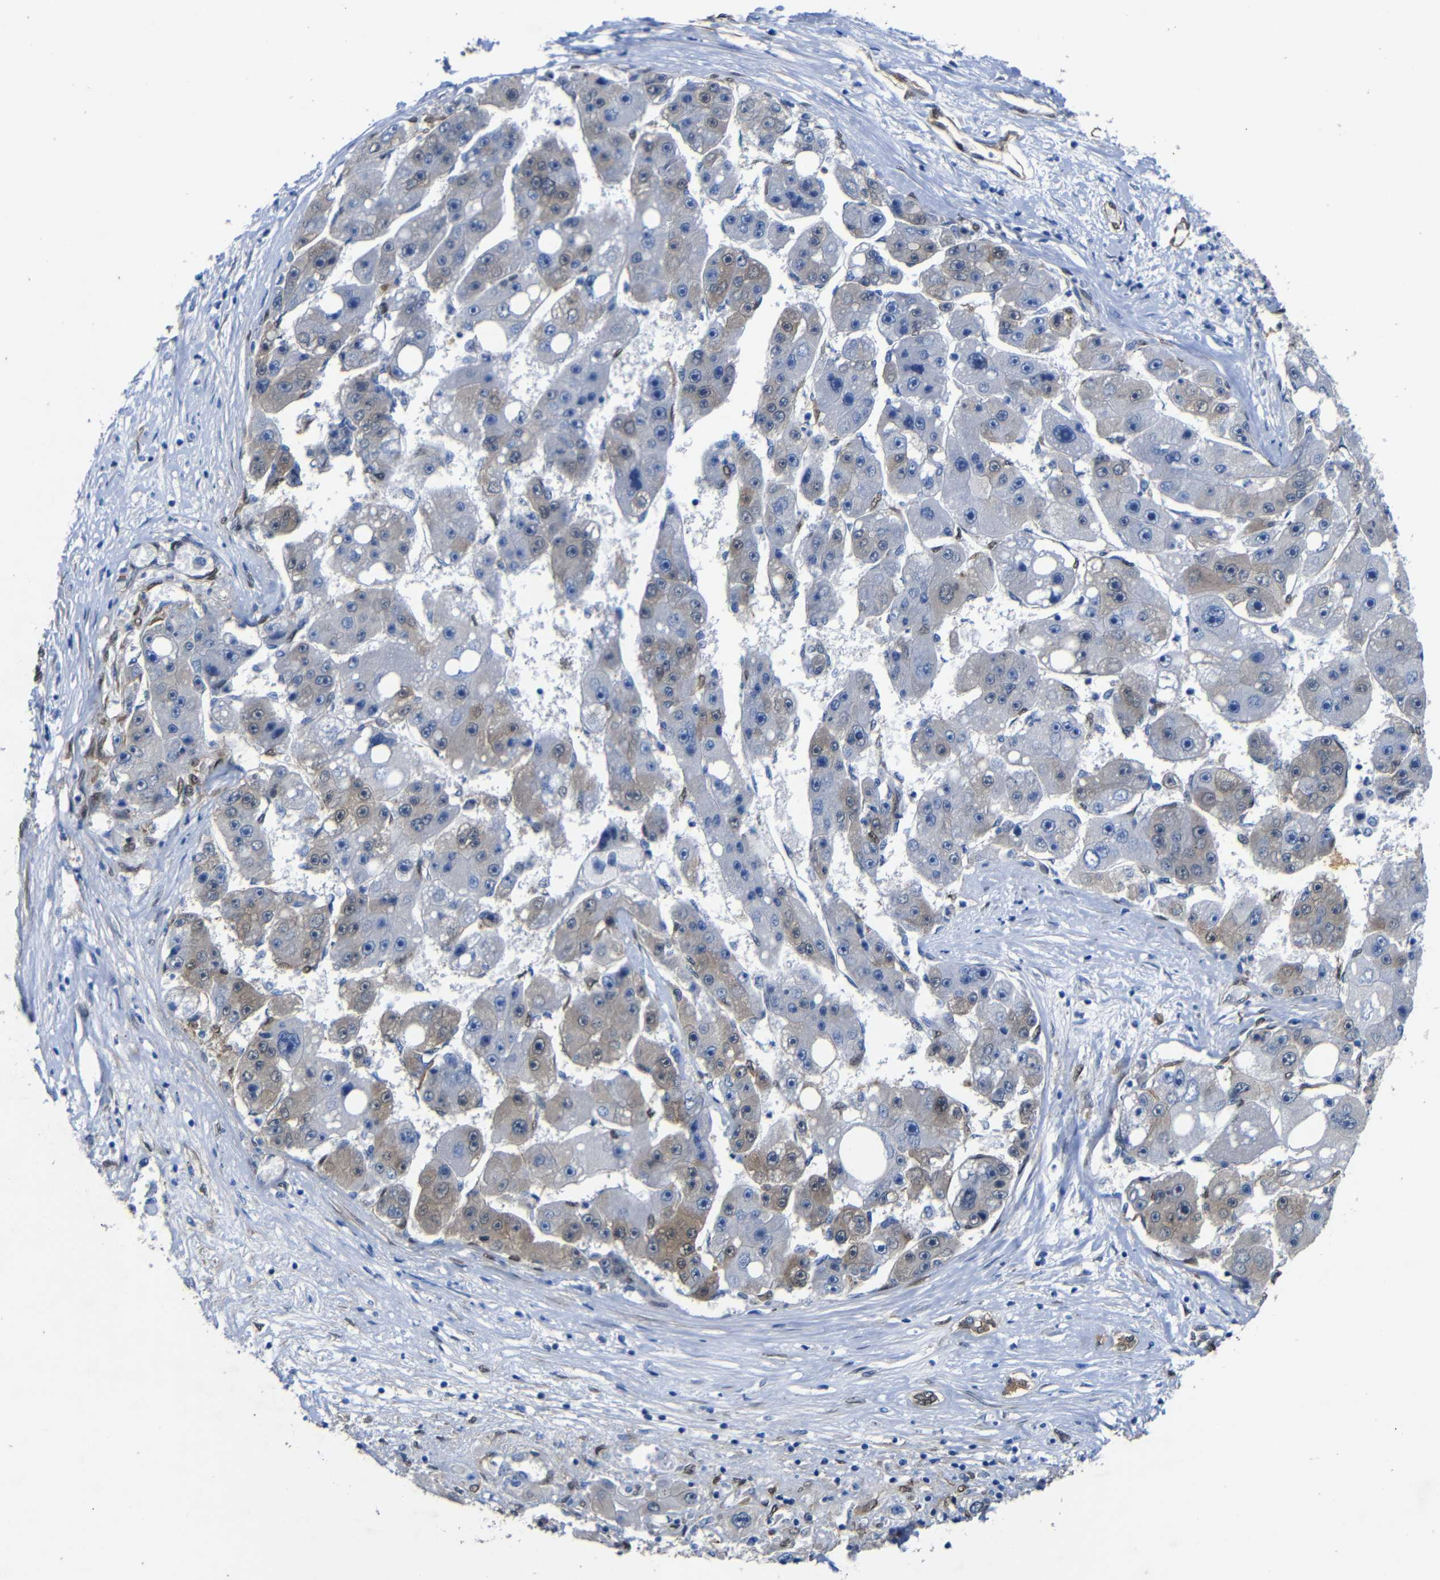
{"staining": {"intensity": "weak", "quantity": "<25%", "location": "cytoplasmic/membranous"}, "tissue": "liver cancer", "cell_type": "Tumor cells", "image_type": "cancer", "snomed": [{"axis": "morphology", "description": "Carcinoma, Hepatocellular, NOS"}, {"axis": "topography", "description": "Liver"}], "caption": "Liver hepatocellular carcinoma was stained to show a protein in brown. There is no significant staining in tumor cells.", "gene": "YAP1", "patient": {"sex": "female", "age": 61}}